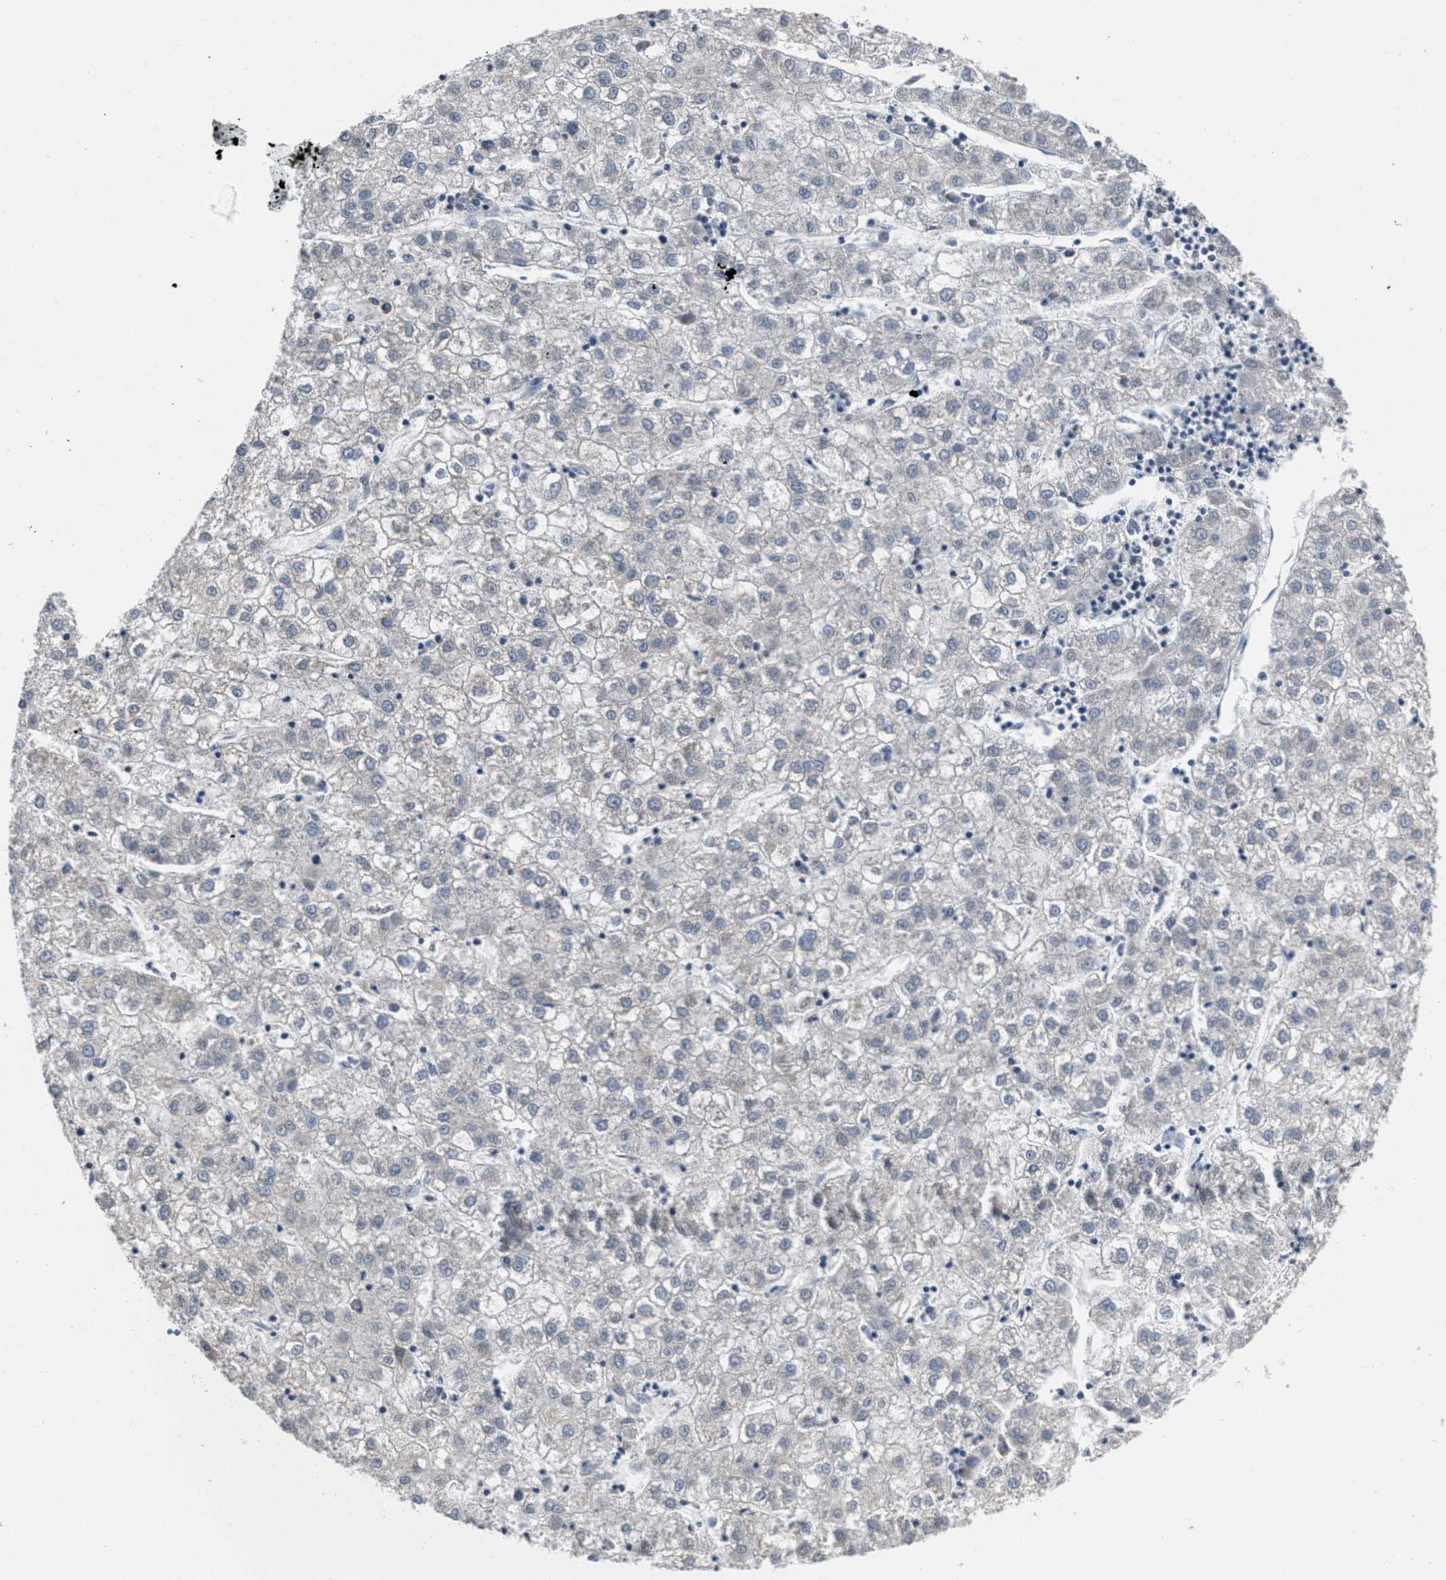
{"staining": {"intensity": "negative", "quantity": "none", "location": "none"}, "tissue": "liver cancer", "cell_type": "Tumor cells", "image_type": "cancer", "snomed": [{"axis": "morphology", "description": "Carcinoma, Hepatocellular, NOS"}, {"axis": "topography", "description": "Liver"}], "caption": "Tumor cells show no significant protein staining in liver cancer (hepatocellular carcinoma).", "gene": "ANGPT1", "patient": {"sex": "male", "age": 72}}